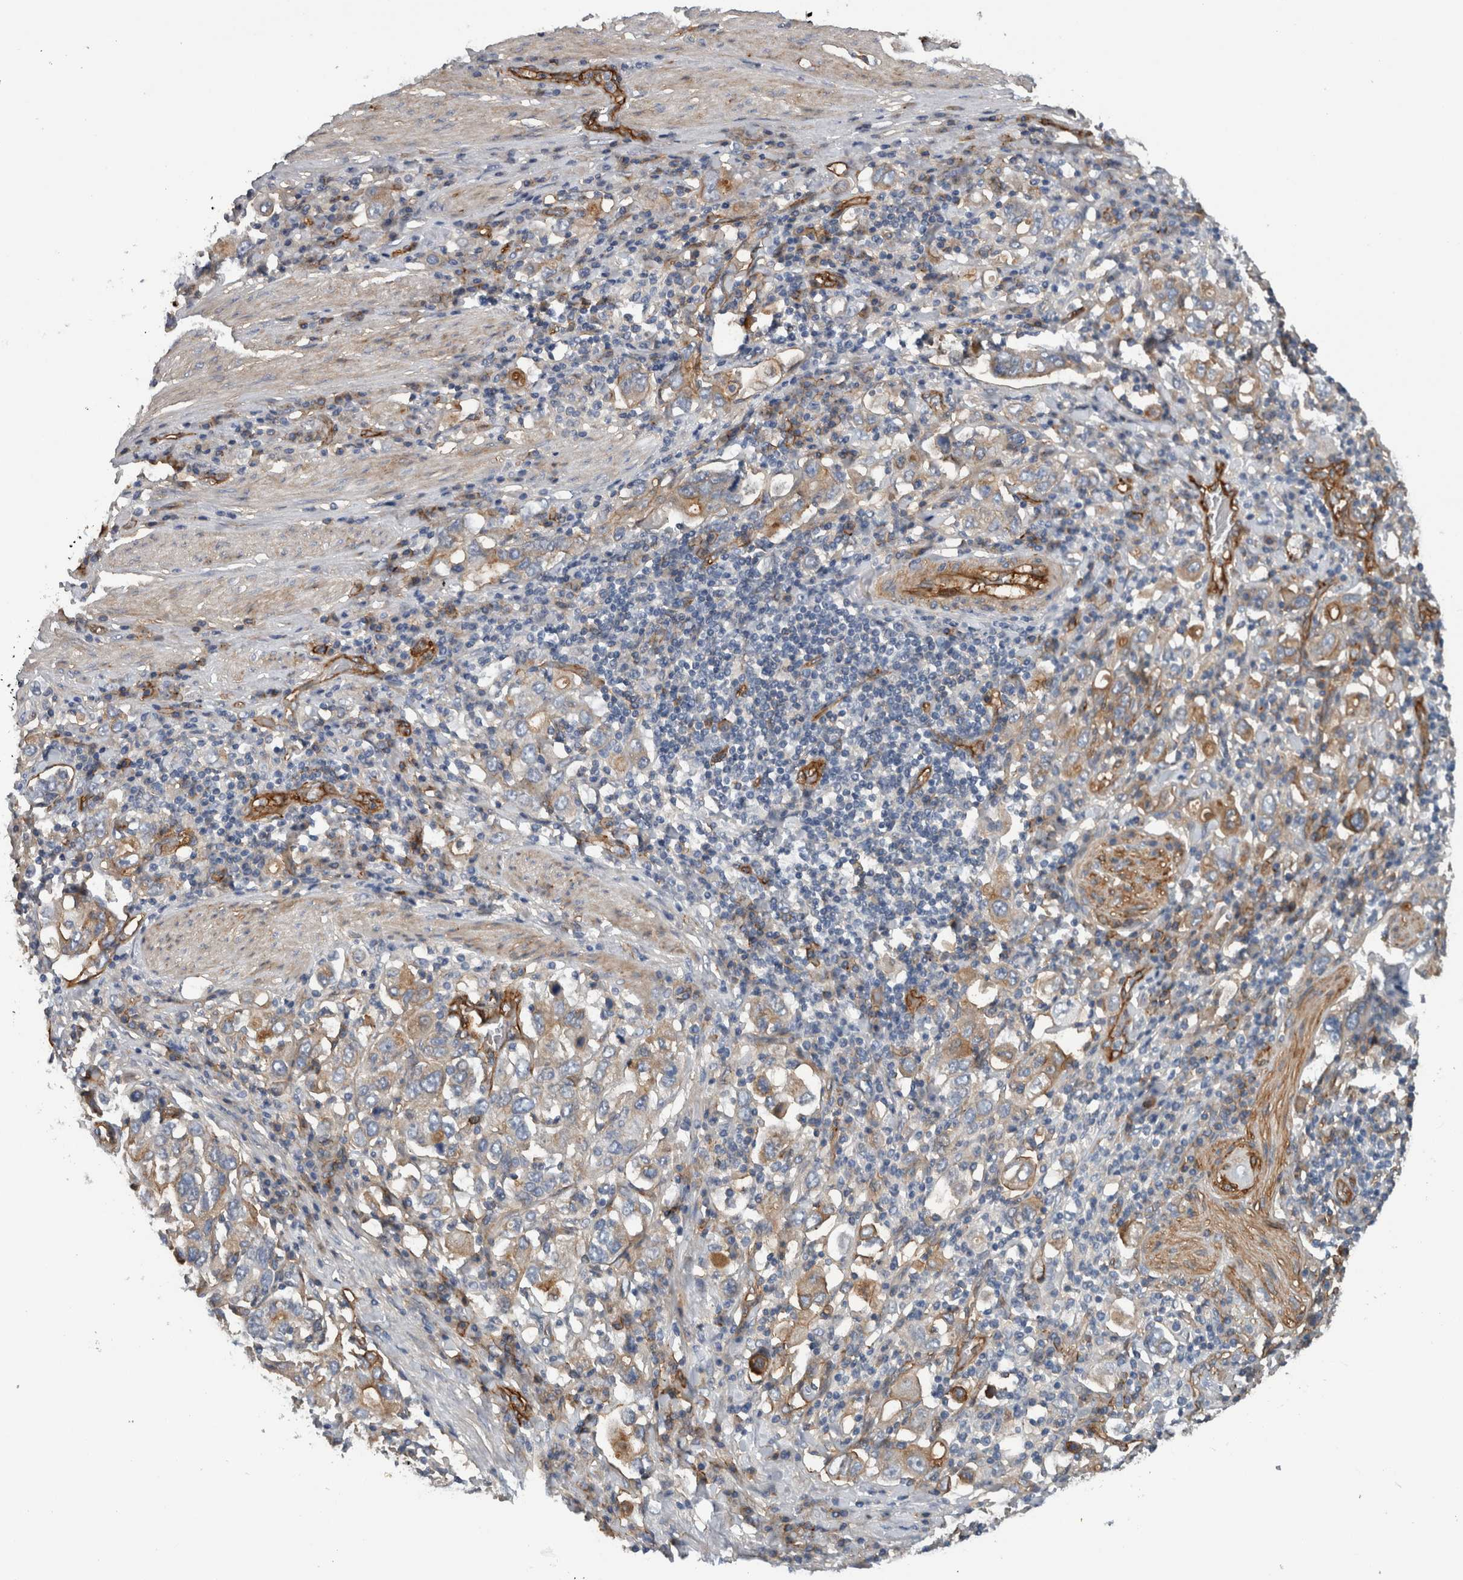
{"staining": {"intensity": "weak", "quantity": ">75%", "location": "cytoplasmic/membranous"}, "tissue": "stomach cancer", "cell_type": "Tumor cells", "image_type": "cancer", "snomed": [{"axis": "morphology", "description": "Adenocarcinoma, NOS"}, {"axis": "topography", "description": "Stomach, upper"}], "caption": "Stomach adenocarcinoma tissue exhibits weak cytoplasmic/membranous positivity in about >75% of tumor cells The protein of interest is stained brown, and the nuclei are stained in blue (DAB (3,3'-diaminobenzidine) IHC with brightfield microscopy, high magnification).", "gene": "CD59", "patient": {"sex": "male", "age": 62}}